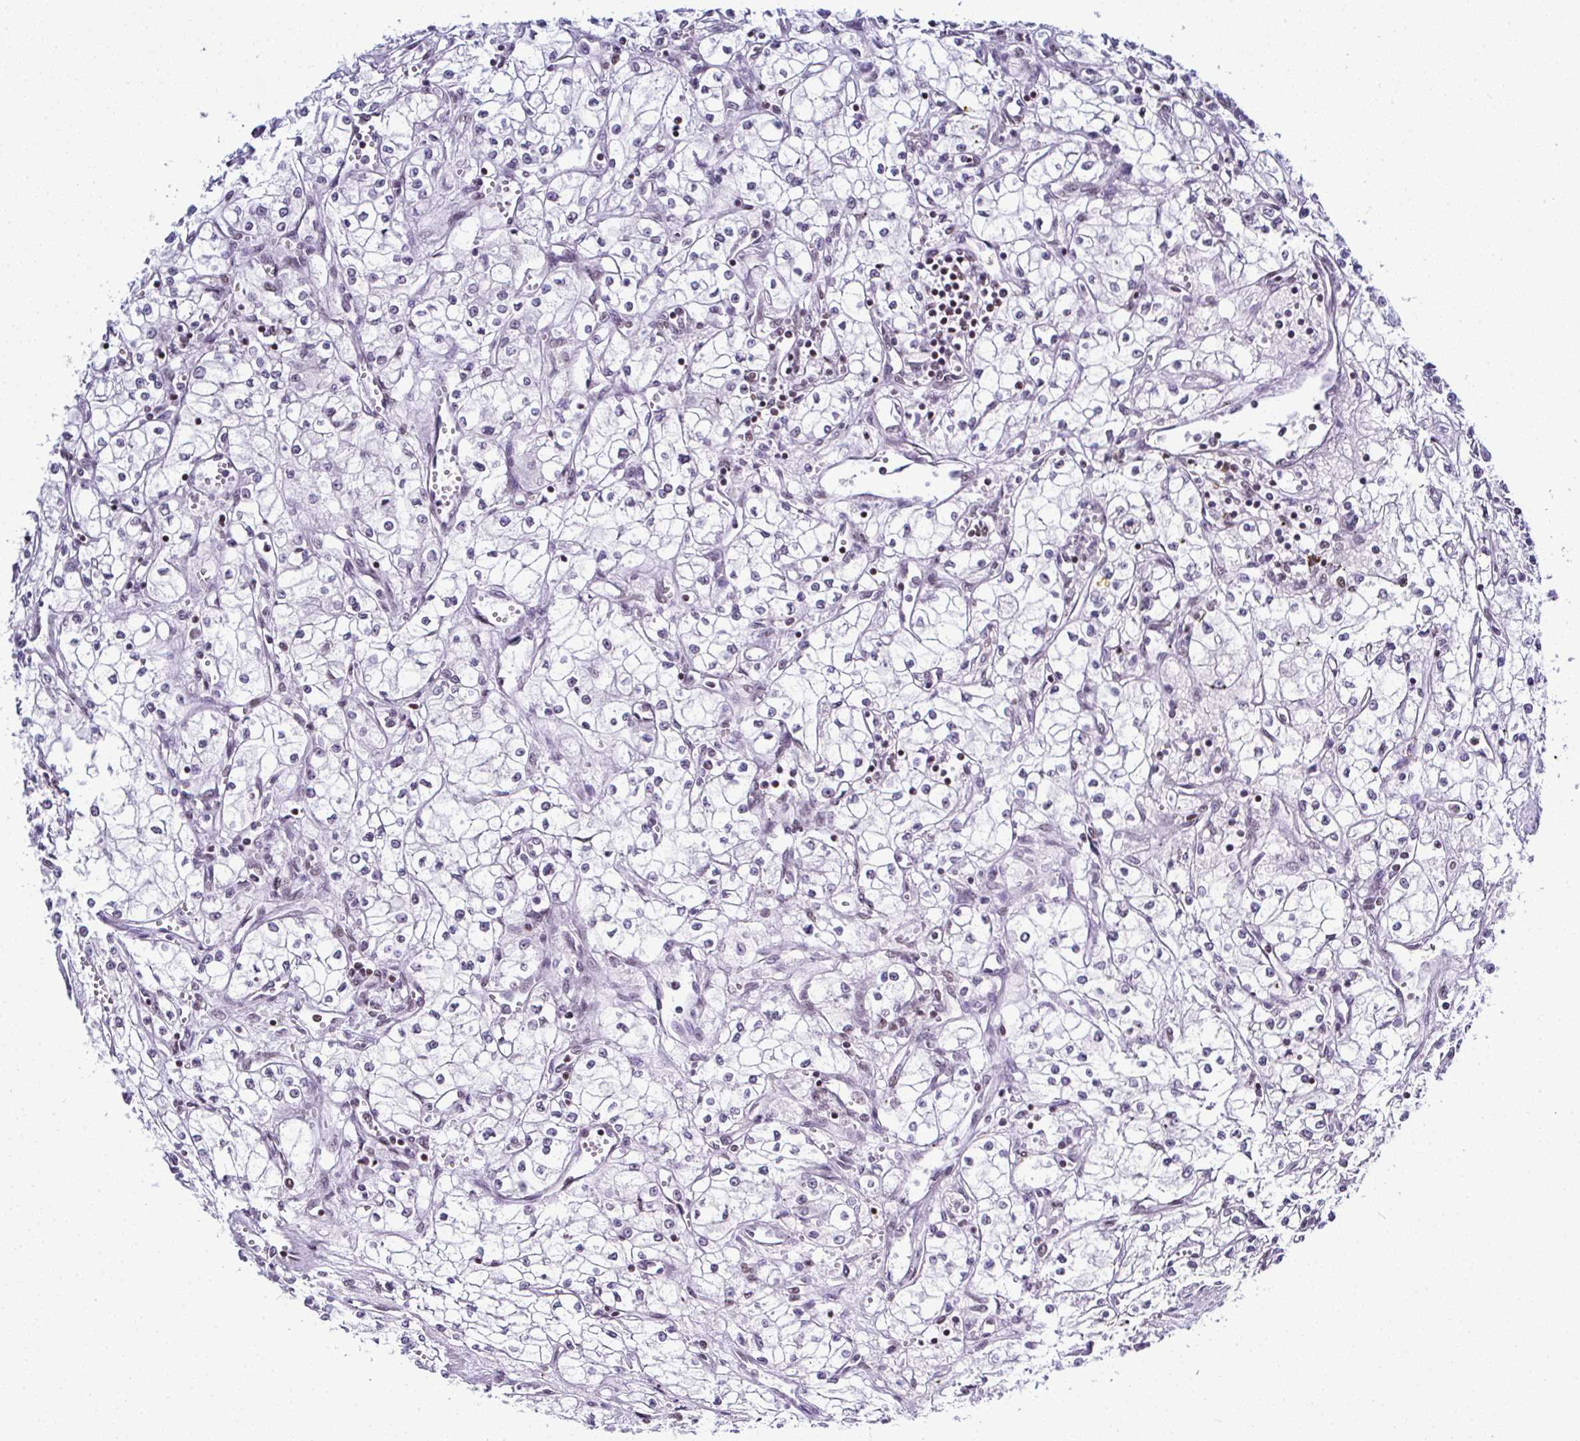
{"staining": {"intensity": "negative", "quantity": "none", "location": "none"}, "tissue": "renal cancer", "cell_type": "Tumor cells", "image_type": "cancer", "snomed": [{"axis": "morphology", "description": "Adenocarcinoma, NOS"}, {"axis": "topography", "description": "Kidney"}], "caption": "Image shows no significant protein expression in tumor cells of renal cancer (adenocarcinoma).", "gene": "DR1", "patient": {"sex": "male", "age": 59}}